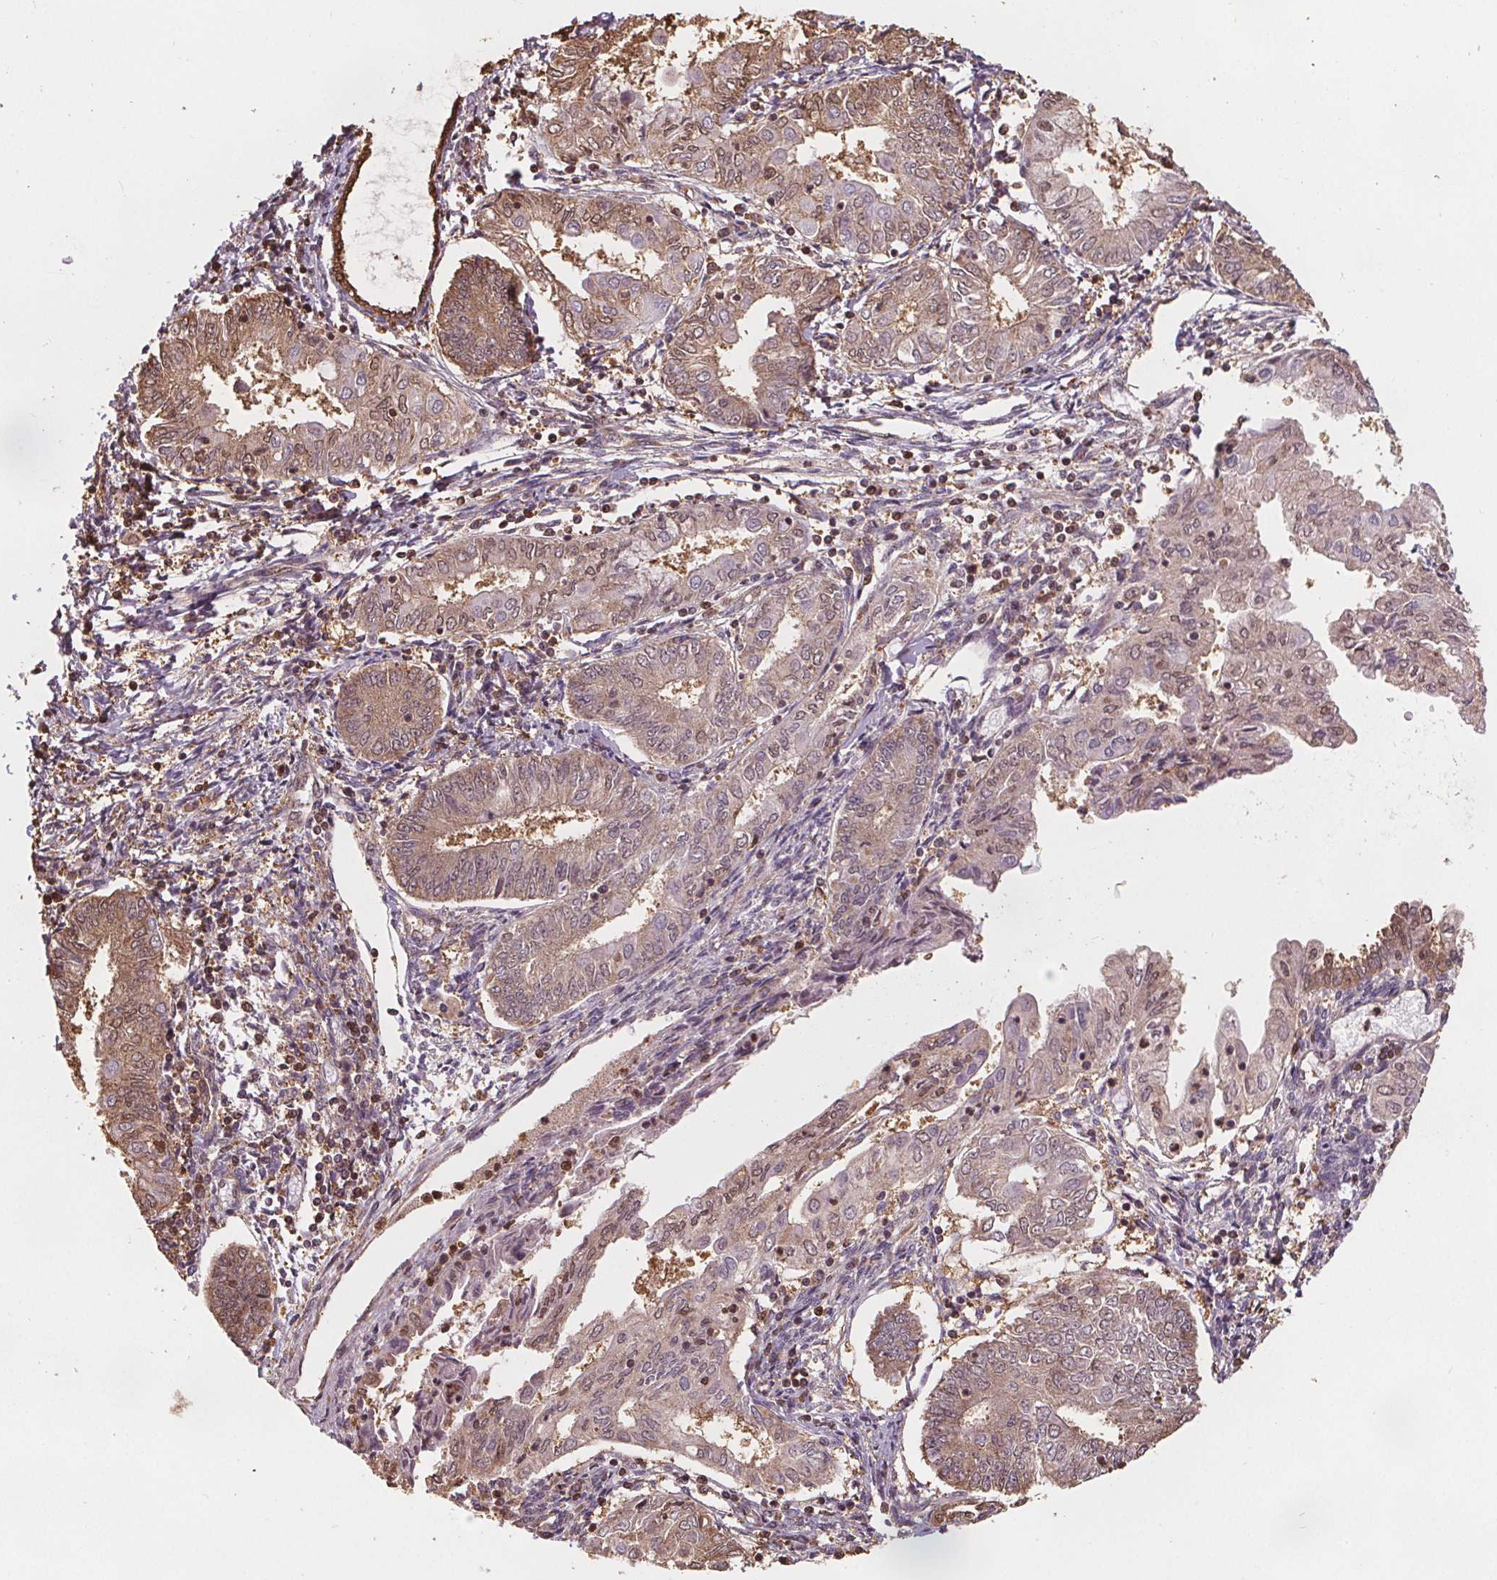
{"staining": {"intensity": "moderate", "quantity": ">75%", "location": "cytoplasmic/membranous,nuclear"}, "tissue": "endometrial cancer", "cell_type": "Tumor cells", "image_type": "cancer", "snomed": [{"axis": "morphology", "description": "Adenocarcinoma, NOS"}, {"axis": "topography", "description": "Endometrium"}], "caption": "Protein analysis of adenocarcinoma (endometrial) tissue demonstrates moderate cytoplasmic/membranous and nuclear staining in about >75% of tumor cells. The staining was performed using DAB to visualize the protein expression in brown, while the nuclei were stained in blue with hematoxylin (Magnification: 20x).", "gene": "ENO1", "patient": {"sex": "female", "age": 68}}